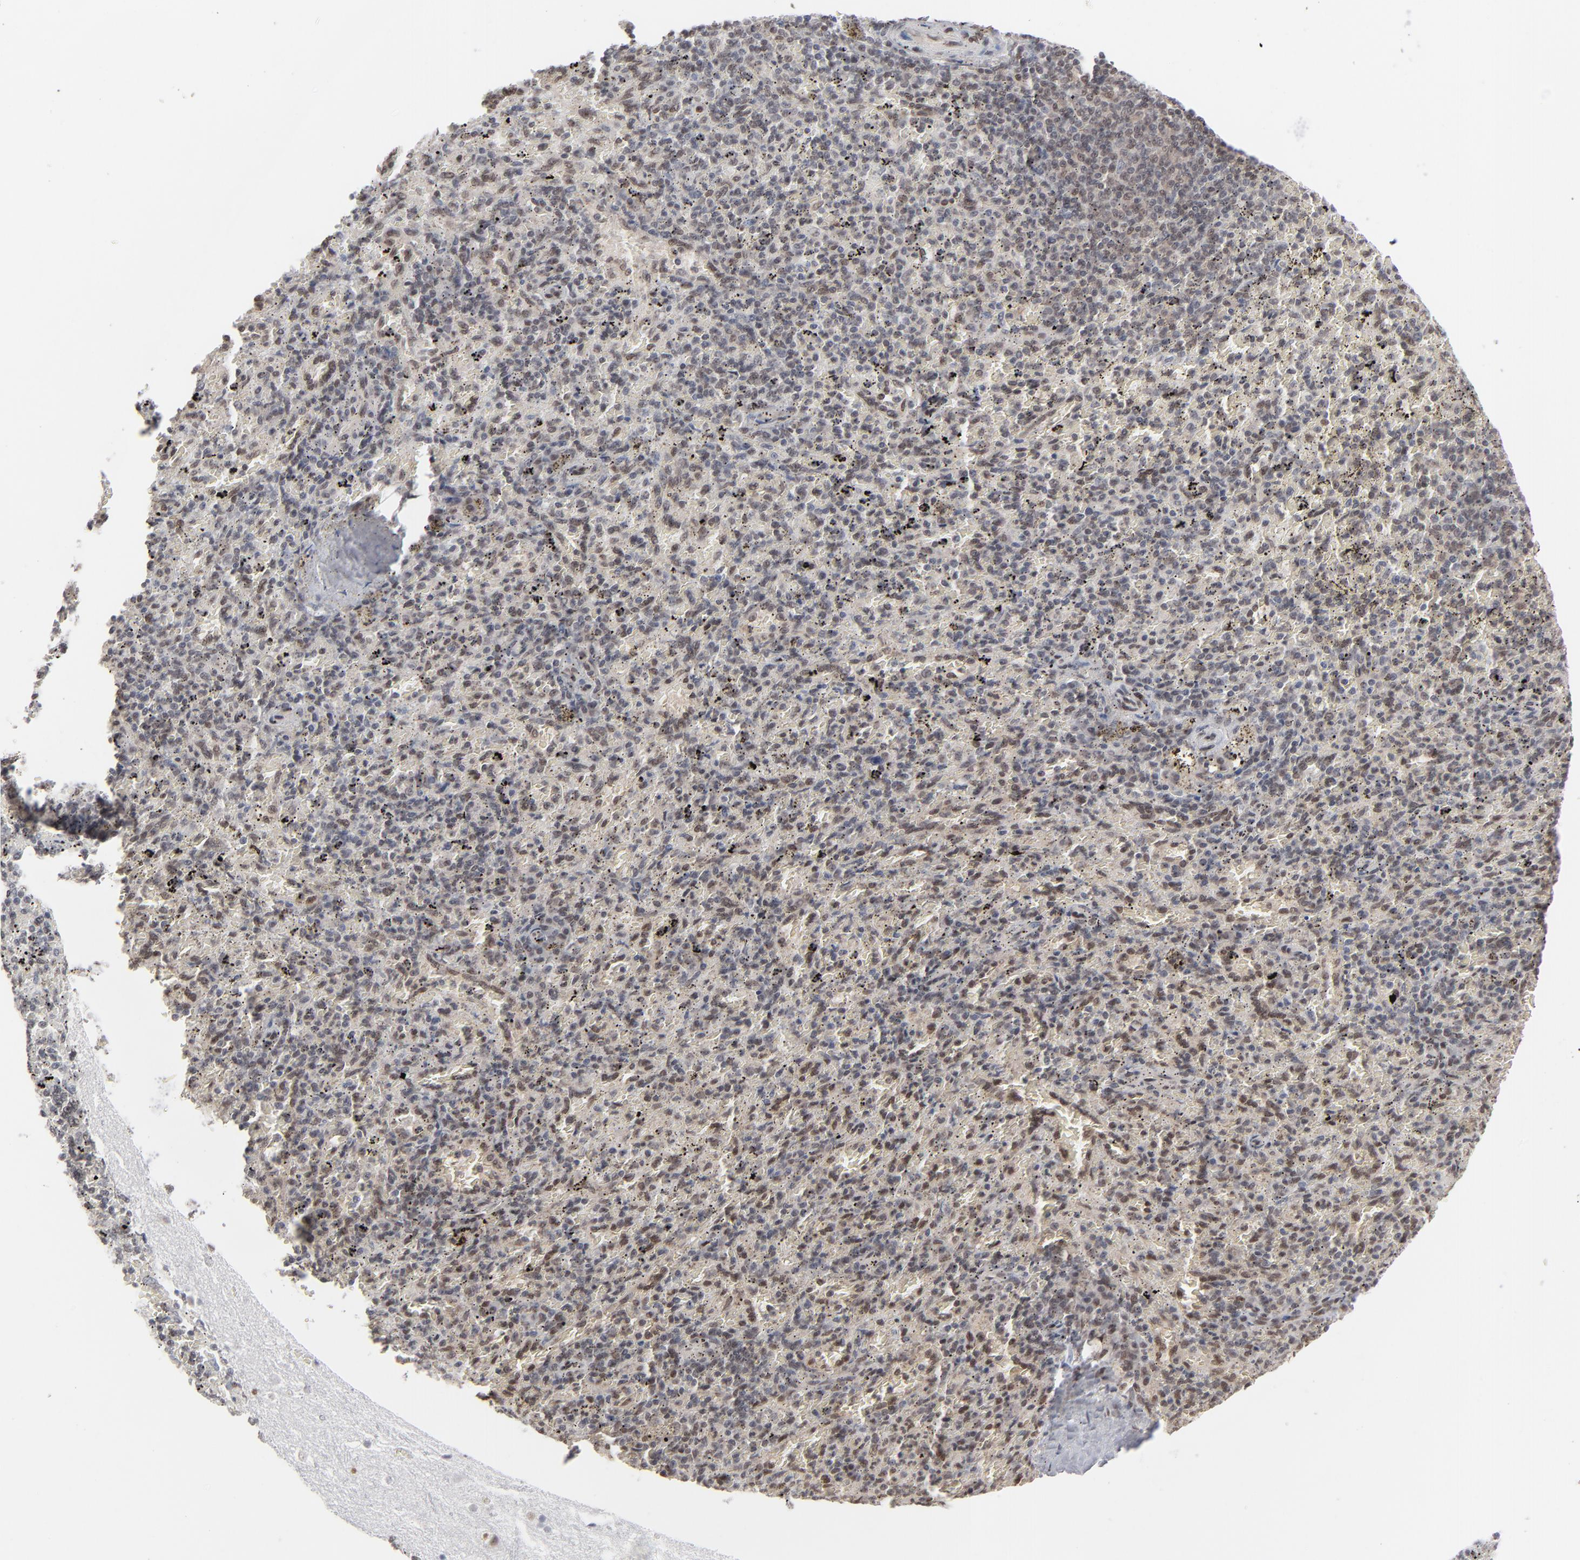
{"staining": {"intensity": "negative", "quantity": "none", "location": "none"}, "tissue": "spleen", "cell_type": "Cells in red pulp", "image_type": "normal", "snomed": [{"axis": "morphology", "description": "Normal tissue, NOS"}, {"axis": "topography", "description": "Spleen"}], "caption": "Protein analysis of unremarkable spleen exhibits no significant staining in cells in red pulp. The staining was performed using DAB (3,3'-diaminobenzidine) to visualize the protein expression in brown, while the nuclei were stained in blue with hematoxylin (Magnification: 20x).", "gene": "IRF9", "patient": {"sex": "female", "age": 43}}